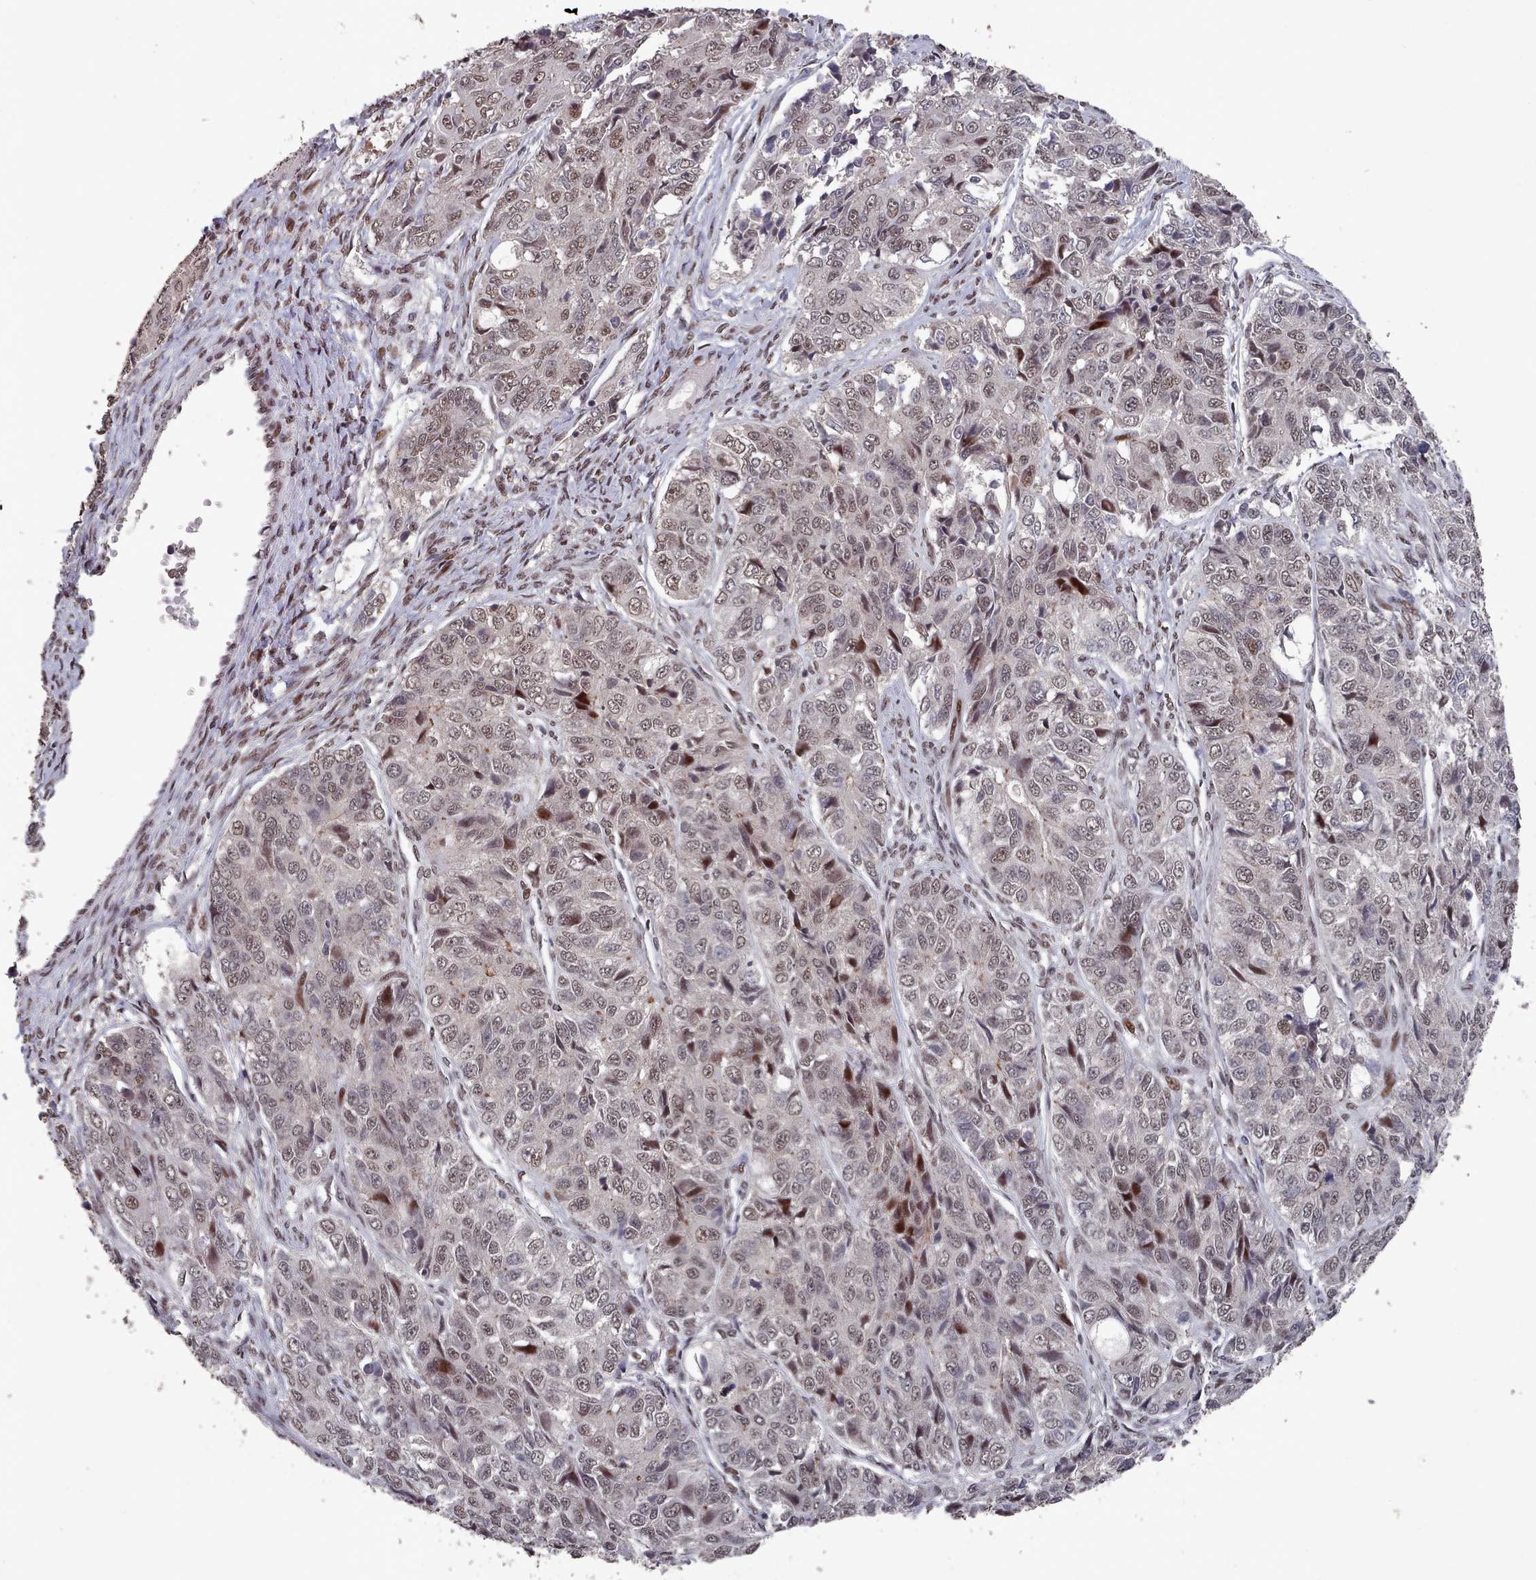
{"staining": {"intensity": "moderate", "quantity": "25%-75%", "location": "nuclear"}, "tissue": "ovarian cancer", "cell_type": "Tumor cells", "image_type": "cancer", "snomed": [{"axis": "morphology", "description": "Carcinoma, endometroid"}, {"axis": "topography", "description": "Ovary"}], "caption": "The histopathology image exhibits a brown stain indicating the presence of a protein in the nuclear of tumor cells in ovarian cancer.", "gene": "PNRC2", "patient": {"sex": "female", "age": 51}}